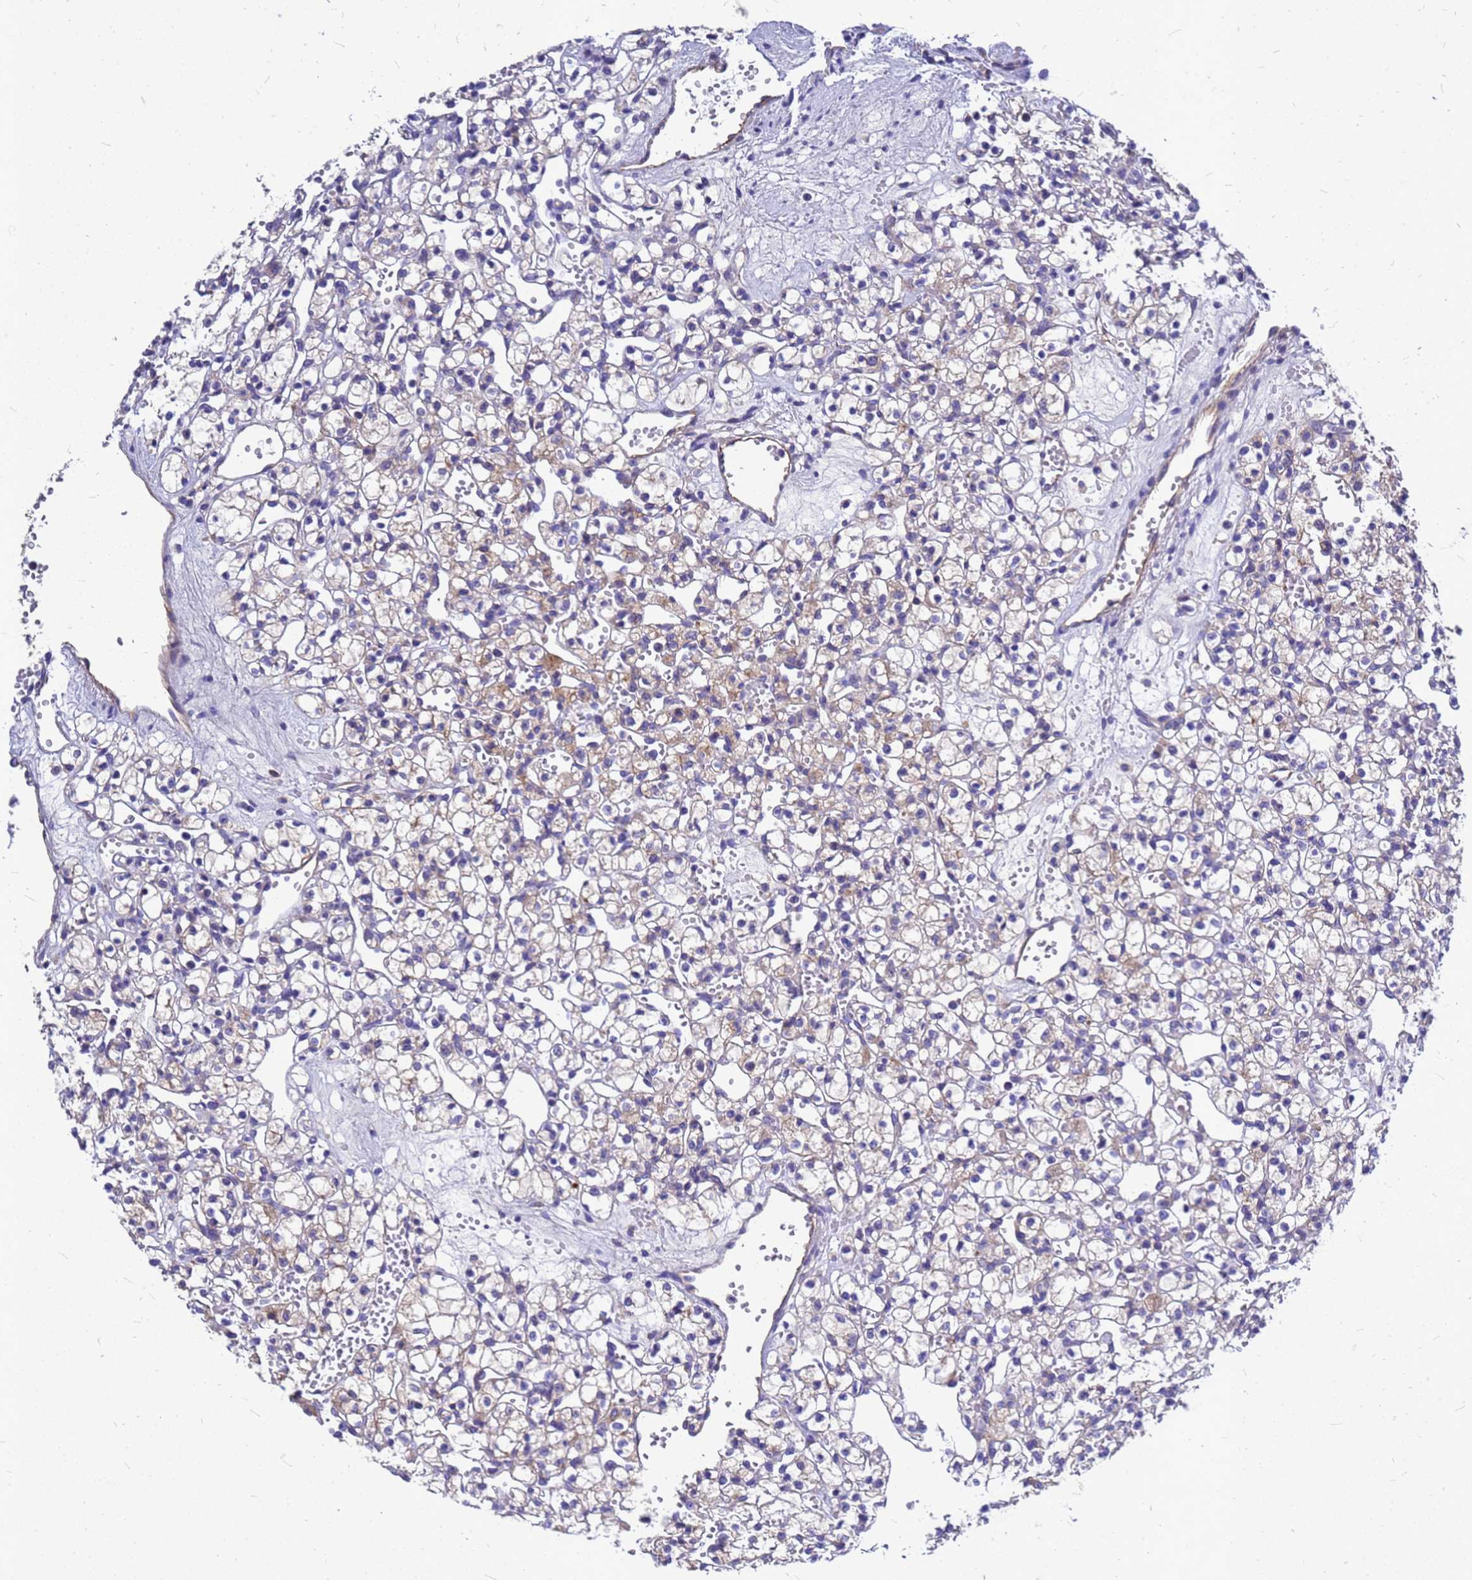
{"staining": {"intensity": "negative", "quantity": "none", "location": "none"}, "tissue": "renal cancer", "cell_type": "Tumor cells", "image_type": "cancer", "snomed": [{"axis": "morphology", "description": "Adenocarcinoma, NOS"}, {"axis": "topography", "description": "Kidney"}], "caption": "Immunohistochemical staining of renal adenocarcinoma demonstrates no significant staining in tumor cells.", "gene": "FBXW5", "patient": {"sex": "female", "age": 59}}